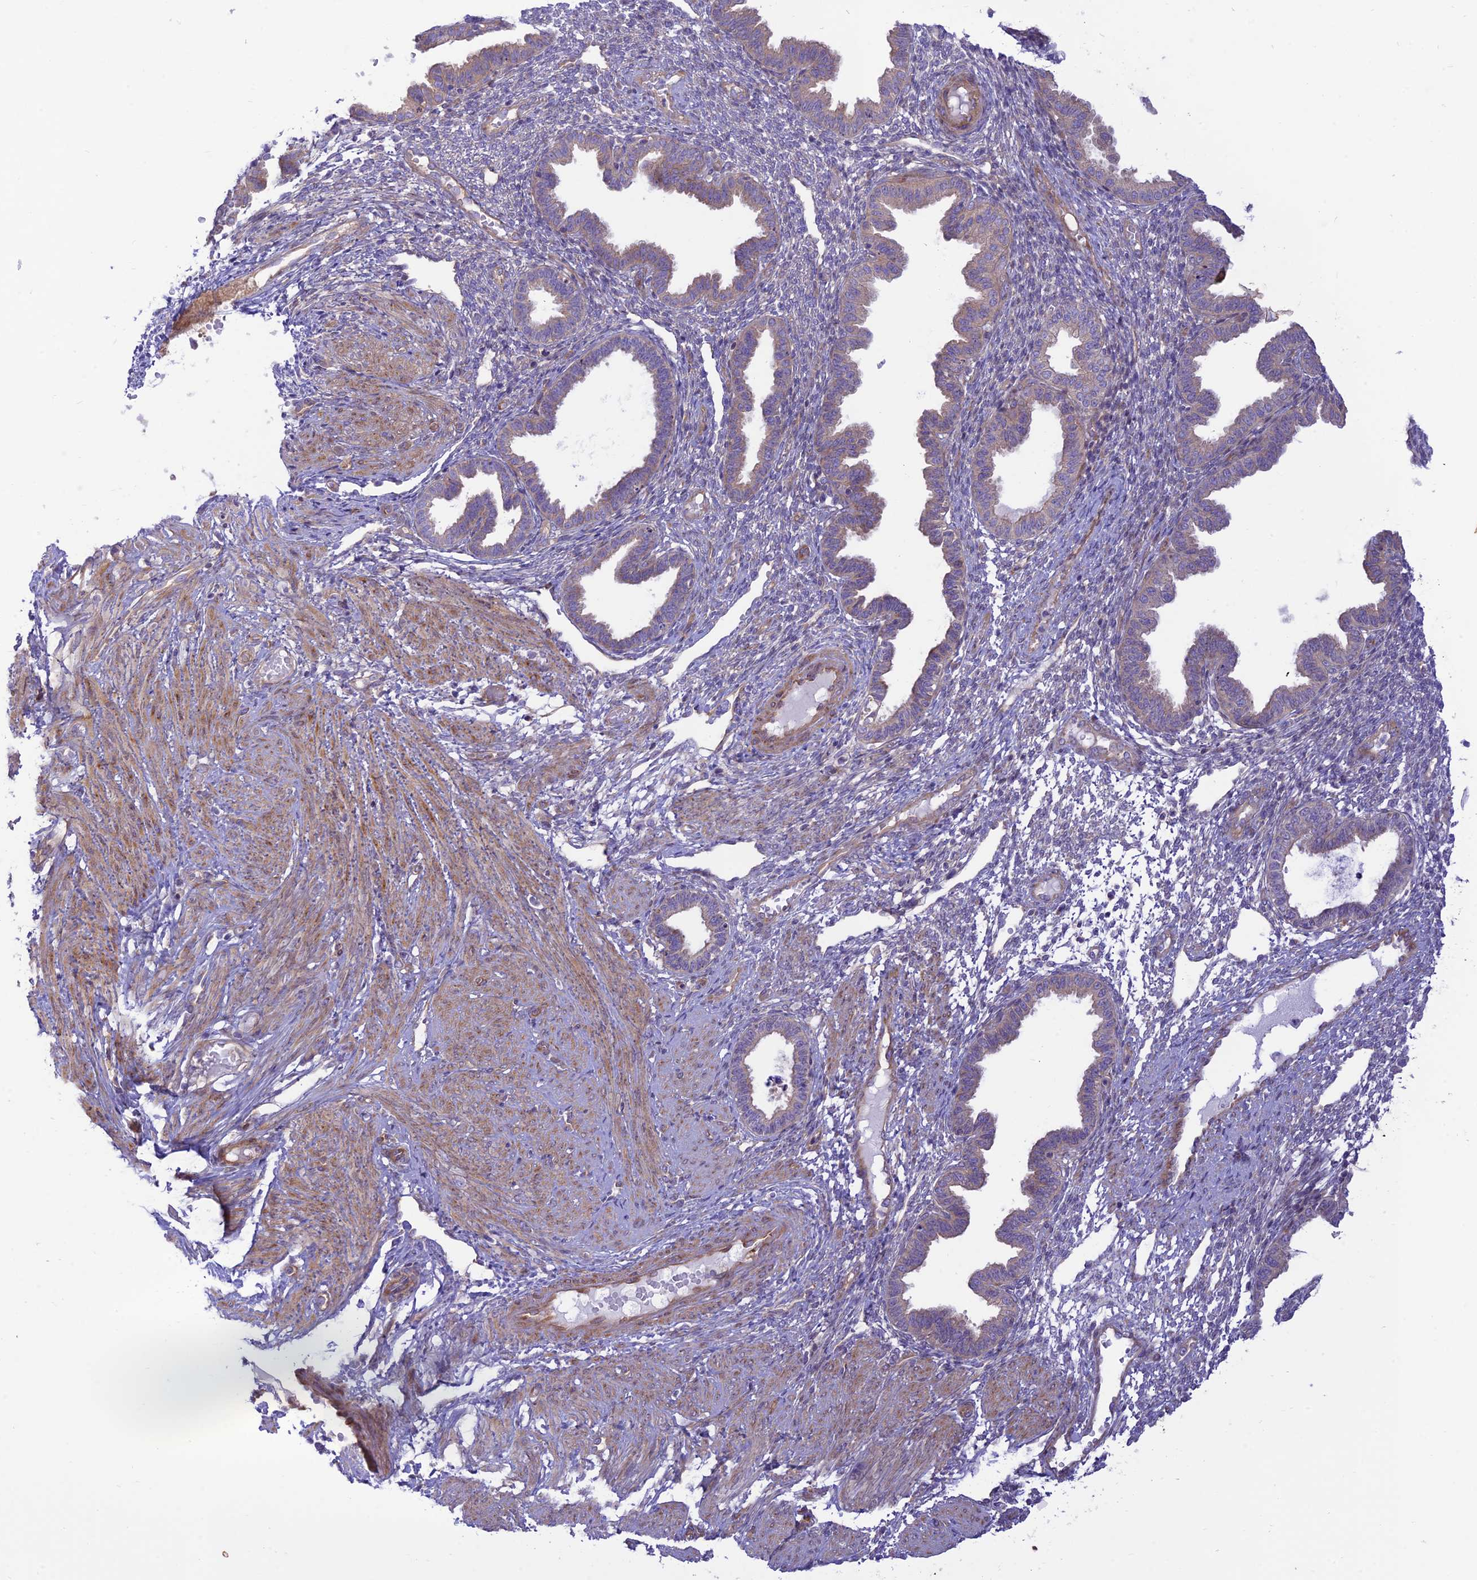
{"staining": {"intensity": "negative", "quantity": "none", "location": "none"}, "tissue": "endometrium", "cell_type": "Cells in endometrial stroma", "image_type": "normal", "snomed": [{"axis": "morphology", "description": "Normal tissue, NOS"}, {"axis": "topography", "description": "Endometrium"}], "caption": "A histopathology image of endometrium stained for a protein exhibits no brown staining in cells in endometrial stroma. (DAB immunohistochemistry with hematoxylin counter stain).", "gene": "KCNAB1", "patient": {"sex": "female", "age": 33}}